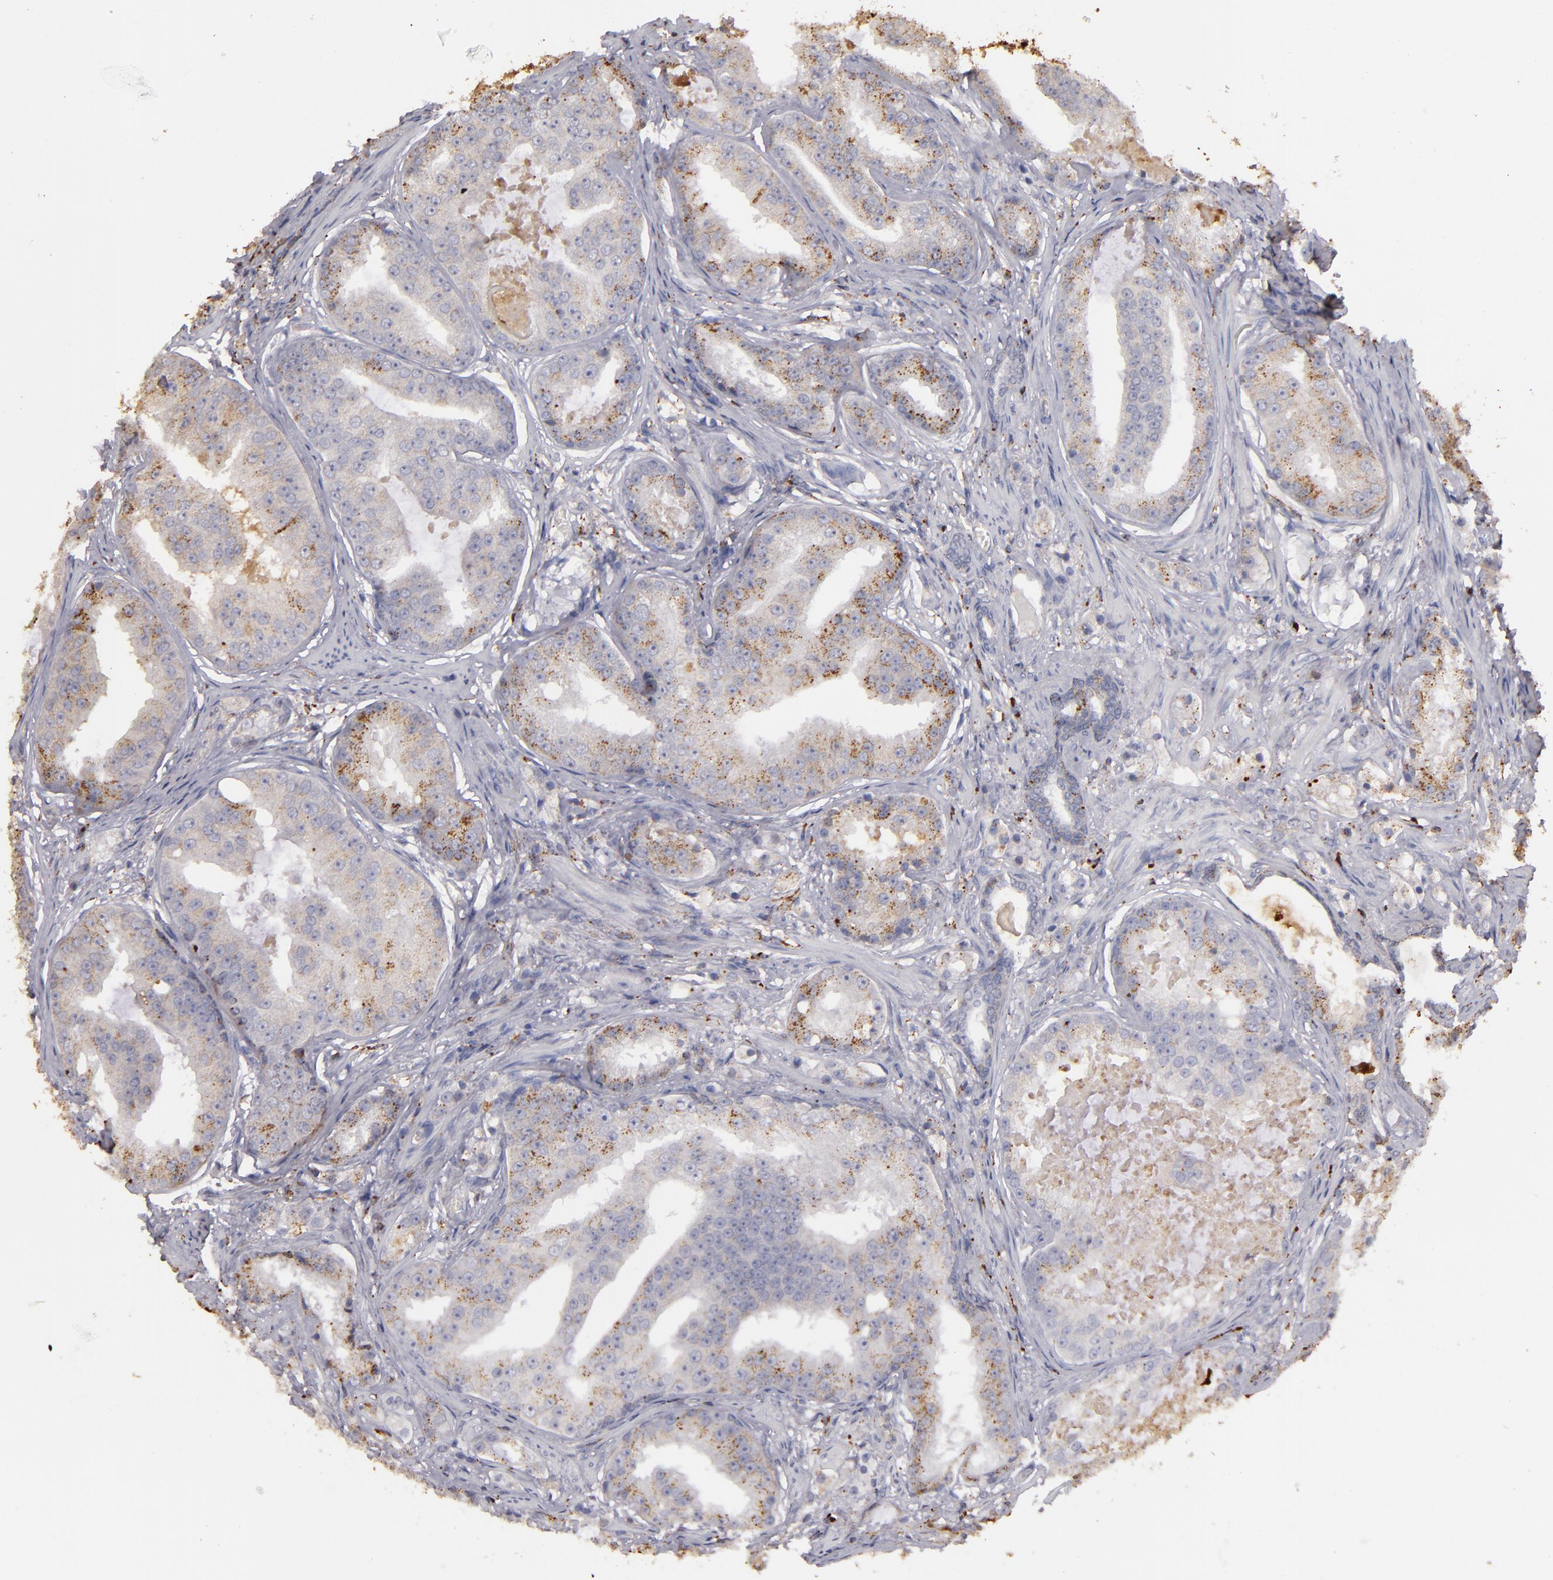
{"staining": {"intensity": "moderate", "quantity": "25%-75%", "location": "cytoplasmic/membranous"}, "tissue": "prostate cancer", "cell_type": "Tumor cells", "image_type": "cancer", "snomed": [{"axis": "morphology", "description": "Adenocarcinoma, High grade"}, {"axis": "topography", "description": "Prostate"}], "caption": "This image displays IHC staining of prostate cancer, with medium moderate cytoplasmic/membranous expression in approximately 25%-75% of tumor cells.", "gene": "TRAF1", "patient": {"sex": "male", "age": 68}}